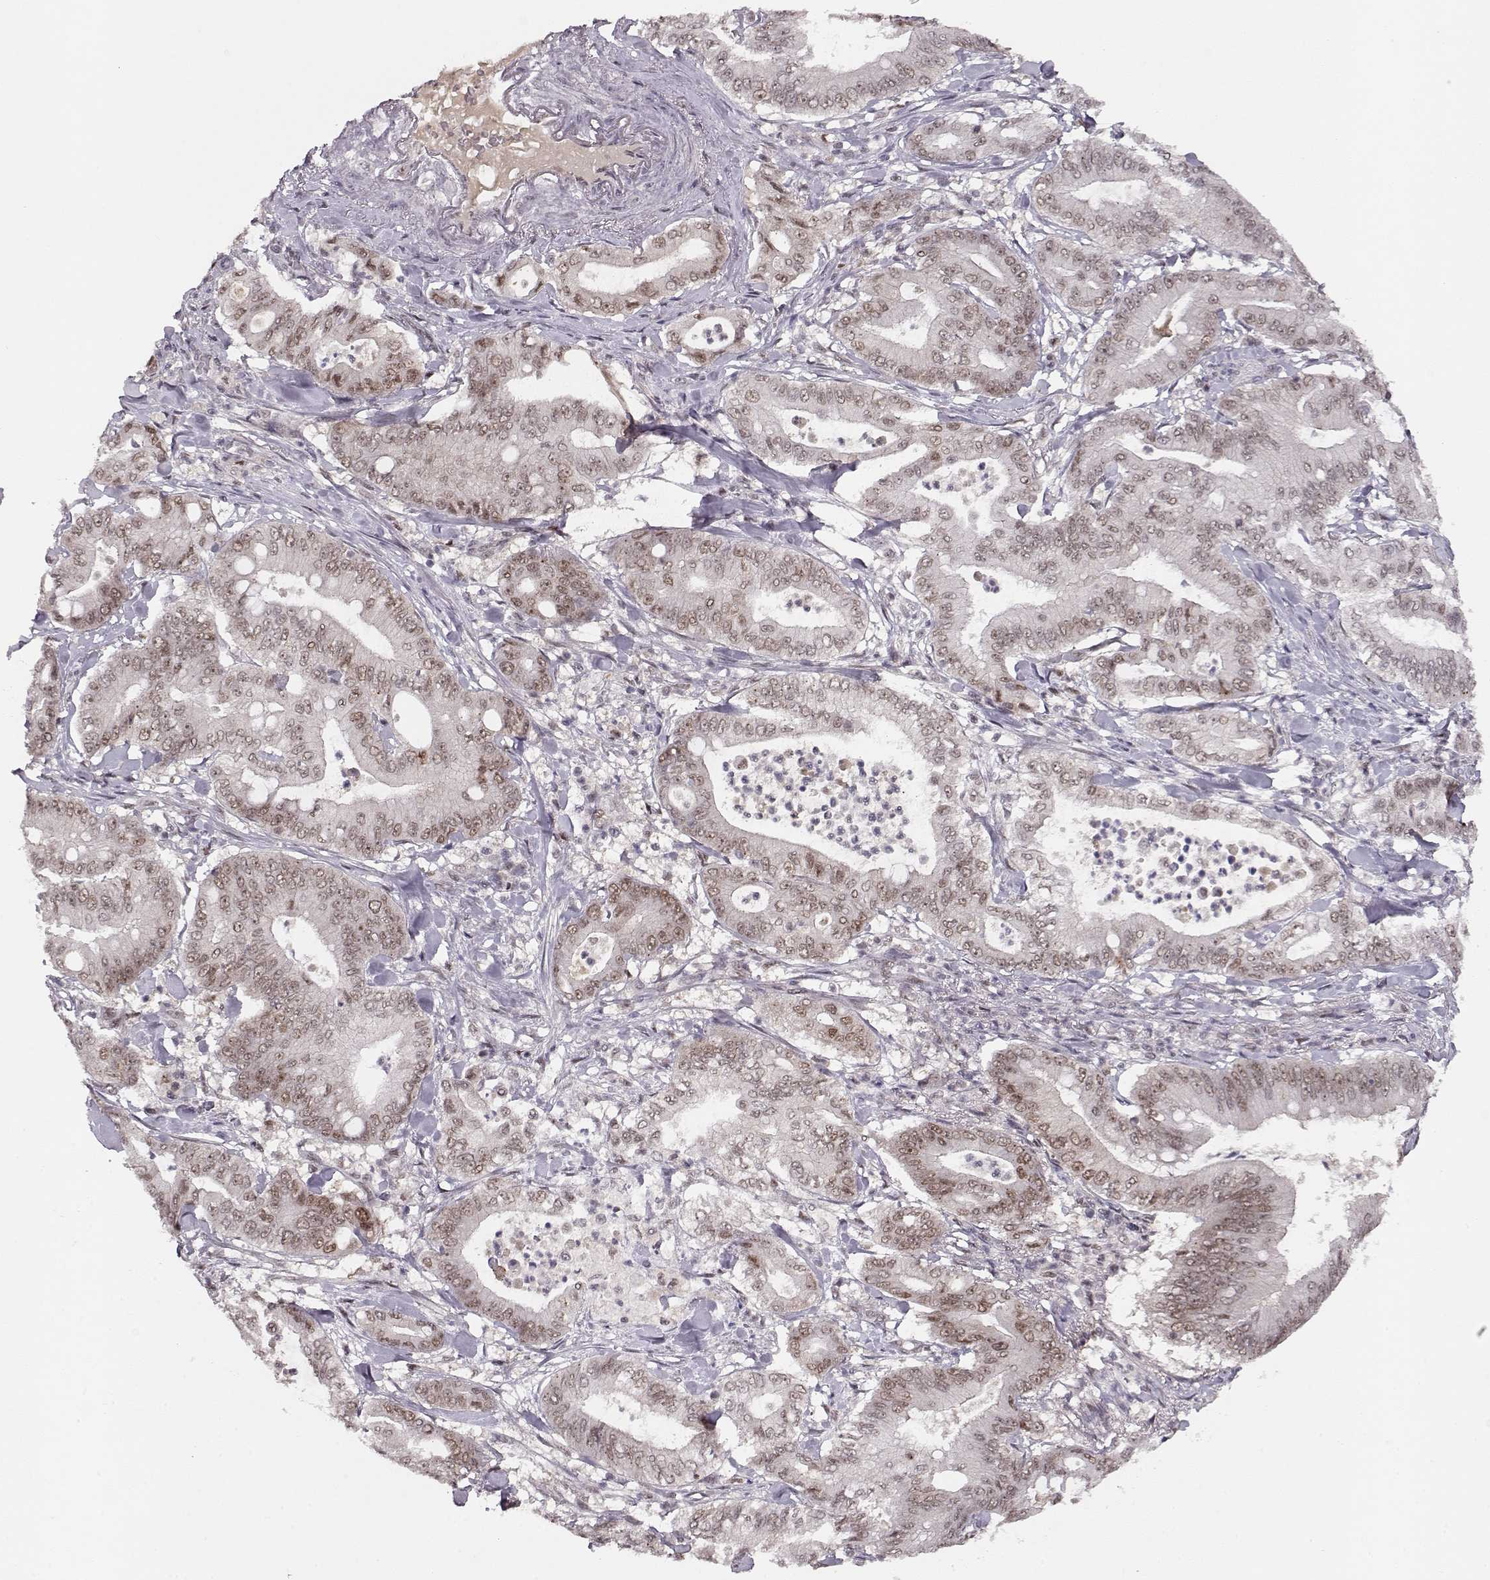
{"staining": {"intensity": "weak", "quantity": ">75%", "location": "nuclear"}, "tissue": "pancreatic cancer", "cell_type": "Tumor cells", "image_type": "cancer", "snomed": [{"axis": "morphology", "description": "Adenocarcinoma, NOS"}, {"axis": "topography", "description": "Pancreas"}], "caption": "Brown immunohistochemical staining in human adenocarcinoma (pancreatic) exhibits weak nuclear staining in approximately >75% of tumor cells.", "gene": "CSNK2A1", "patient": {"sex": "male", "age": 71}}